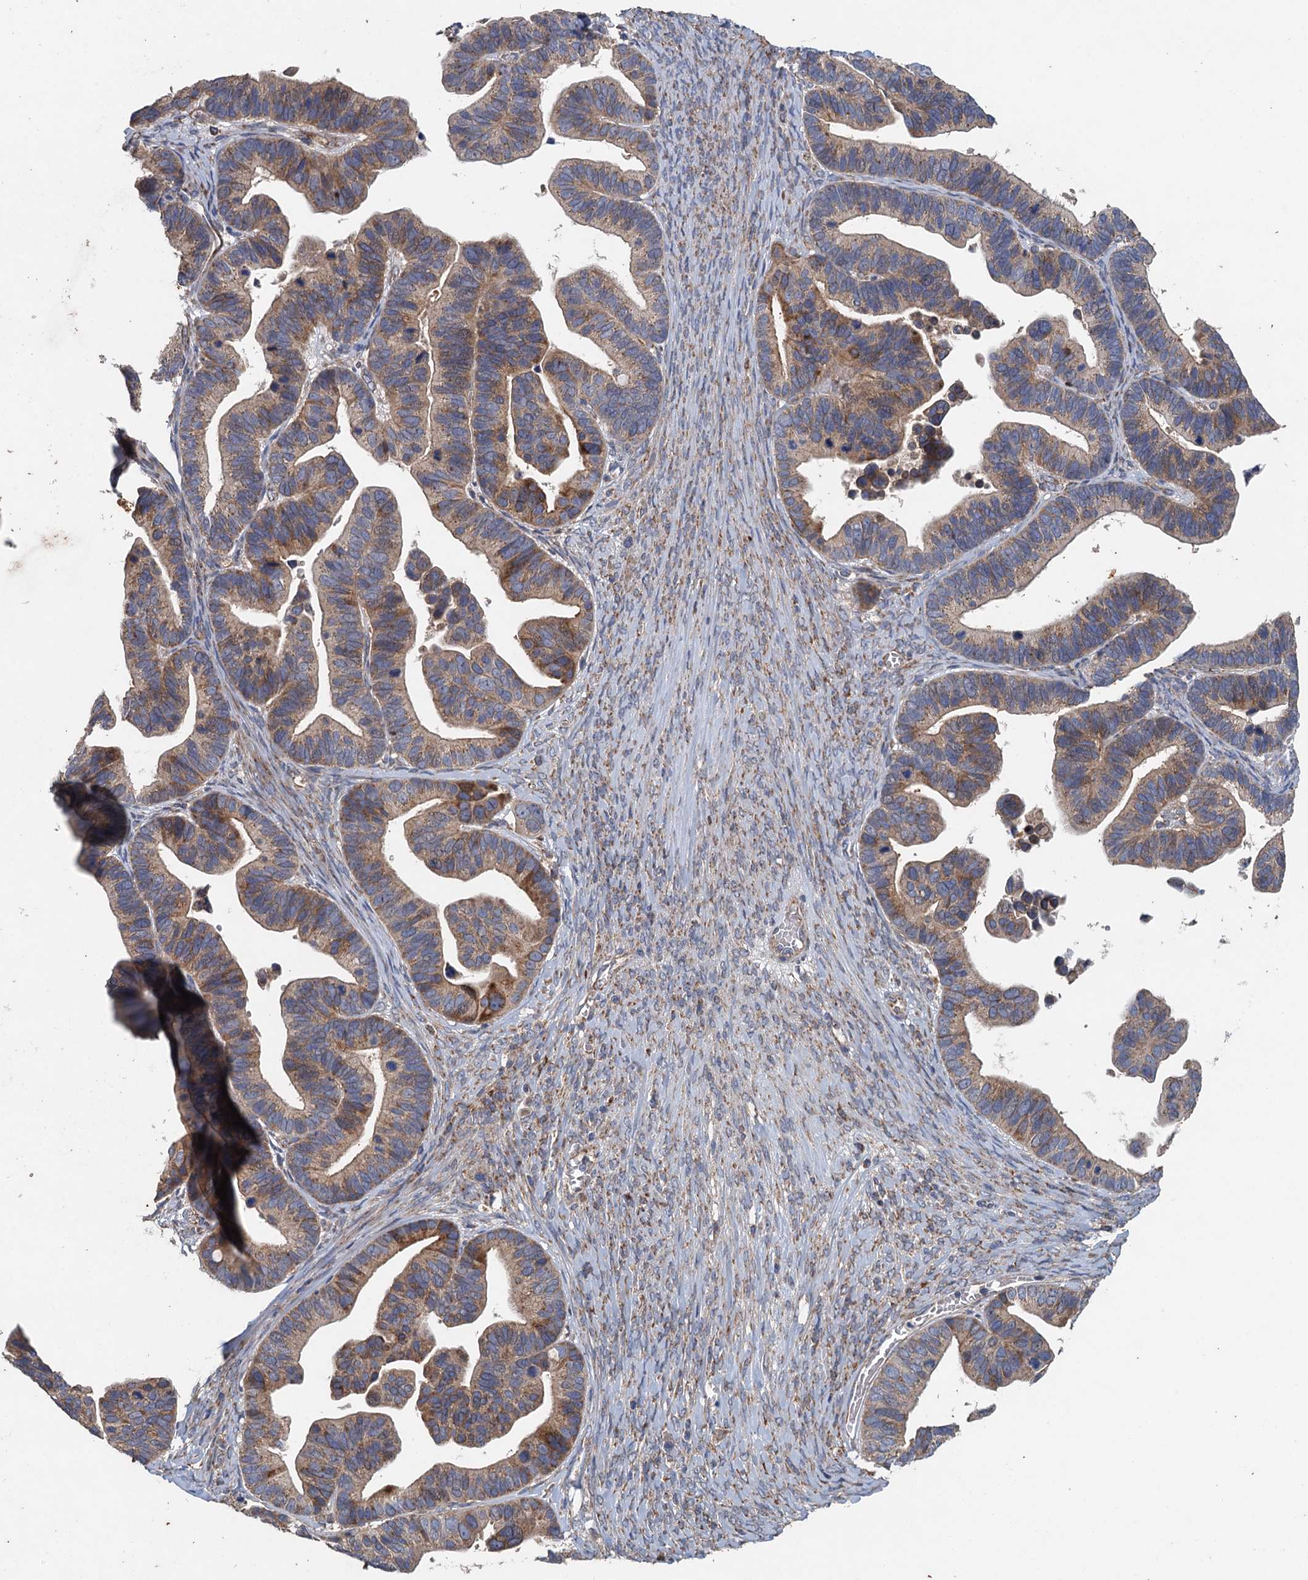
{"staining": {"intensity": "moderate", "quantity": ">75%", "location": "cytoplasmic/membranous"}, "tissue": "ovarian cancer", "cell_type": "Tumor cells", "image_type": "cancer", "snomed": [{"axis": "morphology", "description": "Cystadenocarcinoma, serous, NOS"}, {"axis": "topography", "description": "Ovary"}], "caption": "This image displays immunohistochemistry staining of human ovarian cancer (serous cystadenocarcinoma), with medium moderate cytoplasmic/membranous positivity in approximately >75% of tumor cells.", "gene": "BCS1L", "patient": {"sex": "female", "age": 56}}